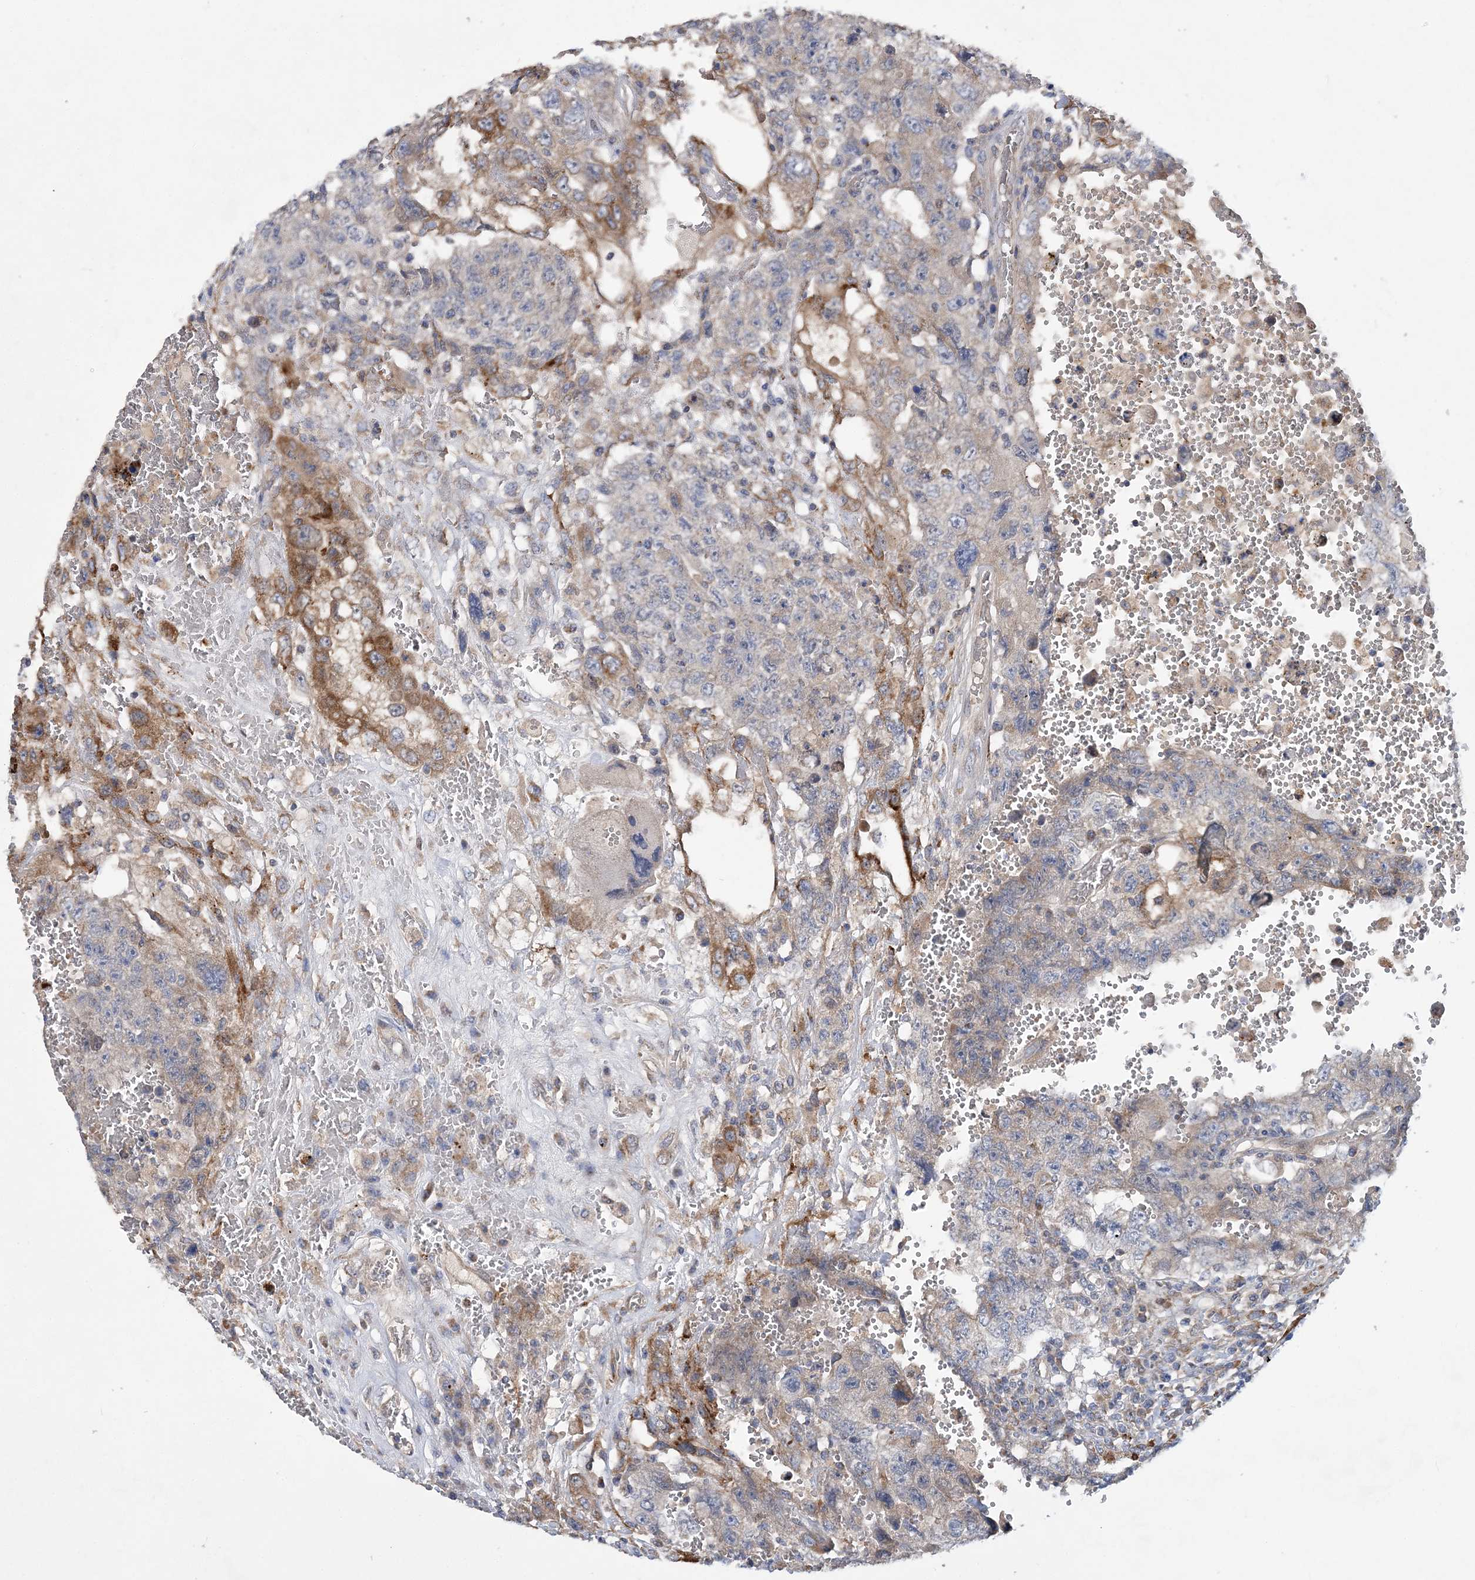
{"staining": {"intensity": "moderate", "quantity": "<25%", "location": "cytoplasmic/membranous"}, "tissue": "testis cancer", "cell_type": "Tumor cells", "image_type": "cancer", "snomed": [{"axis": "morphology", "description": "Carcinoma, Embryonal, NOS"}, {"axis": "topography", "description": "Testis"}], "caption": "Testis cancer stained for a protein shows moderate cytoplasmic/membranous positivity in tumor cells. (Stains: DAB in brown, nuclei in blue, Microscopy: brightfield microscopy at high magnification).", "gene": "TRAPPC13", "patient": {"sex": "male", "age": 26}}